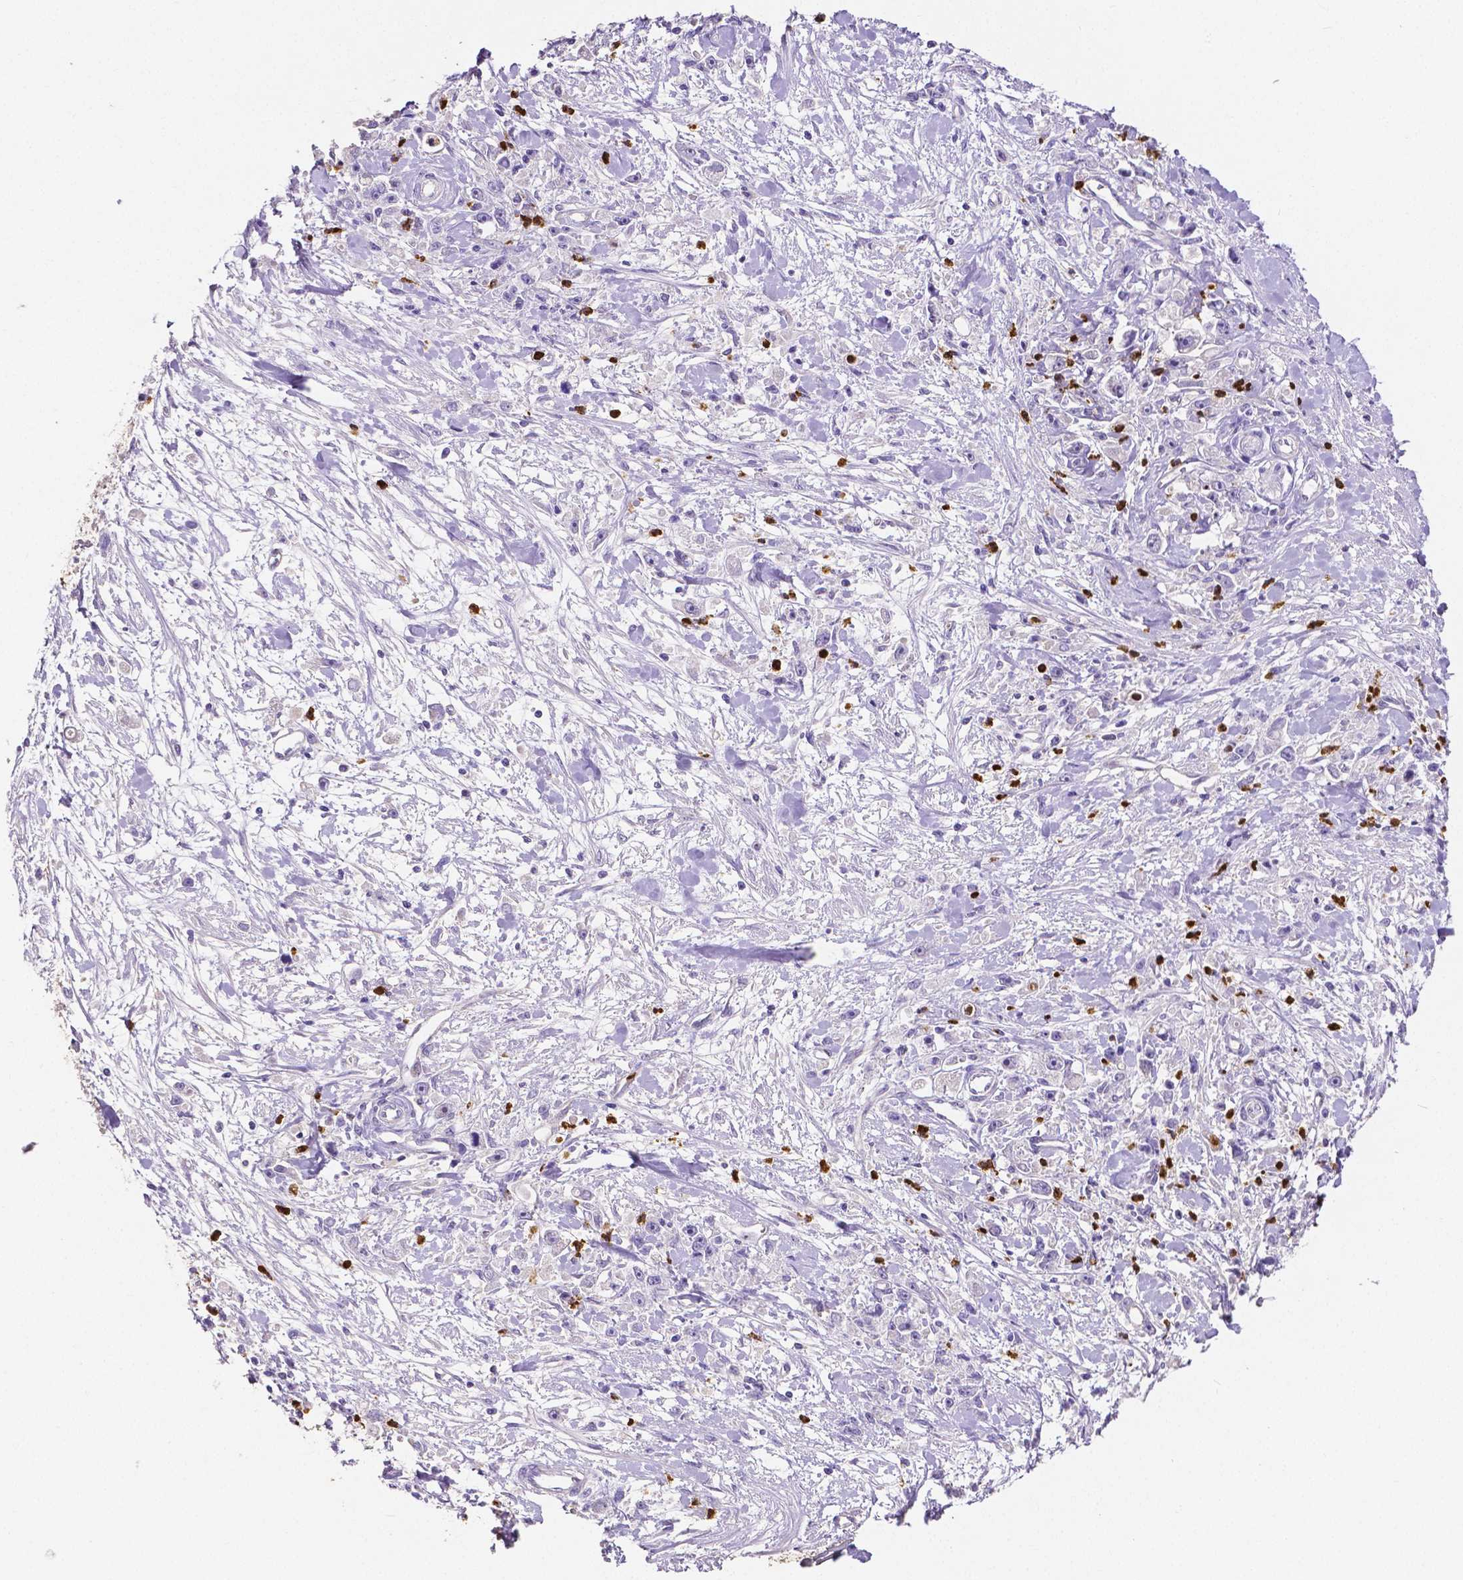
{"staining": {"intensity": "negative", "quantity": "none", "location": "none"}, "tissue": "stomach cancer", "cell_type": "Tumor cells", "image_type": "cancer", "snomed": [{"axis": "morphology", "description": "Adenocarcinoma, NOS"}, {"axis": "topography", "description": "Stomach"}], "caption": "Stomach adenocarcinoma was stained to show a protein in brown. There is no significant expression in tumor cells.", "gene": "MMP9", "patient": {"sex": "female", "age": 59}}